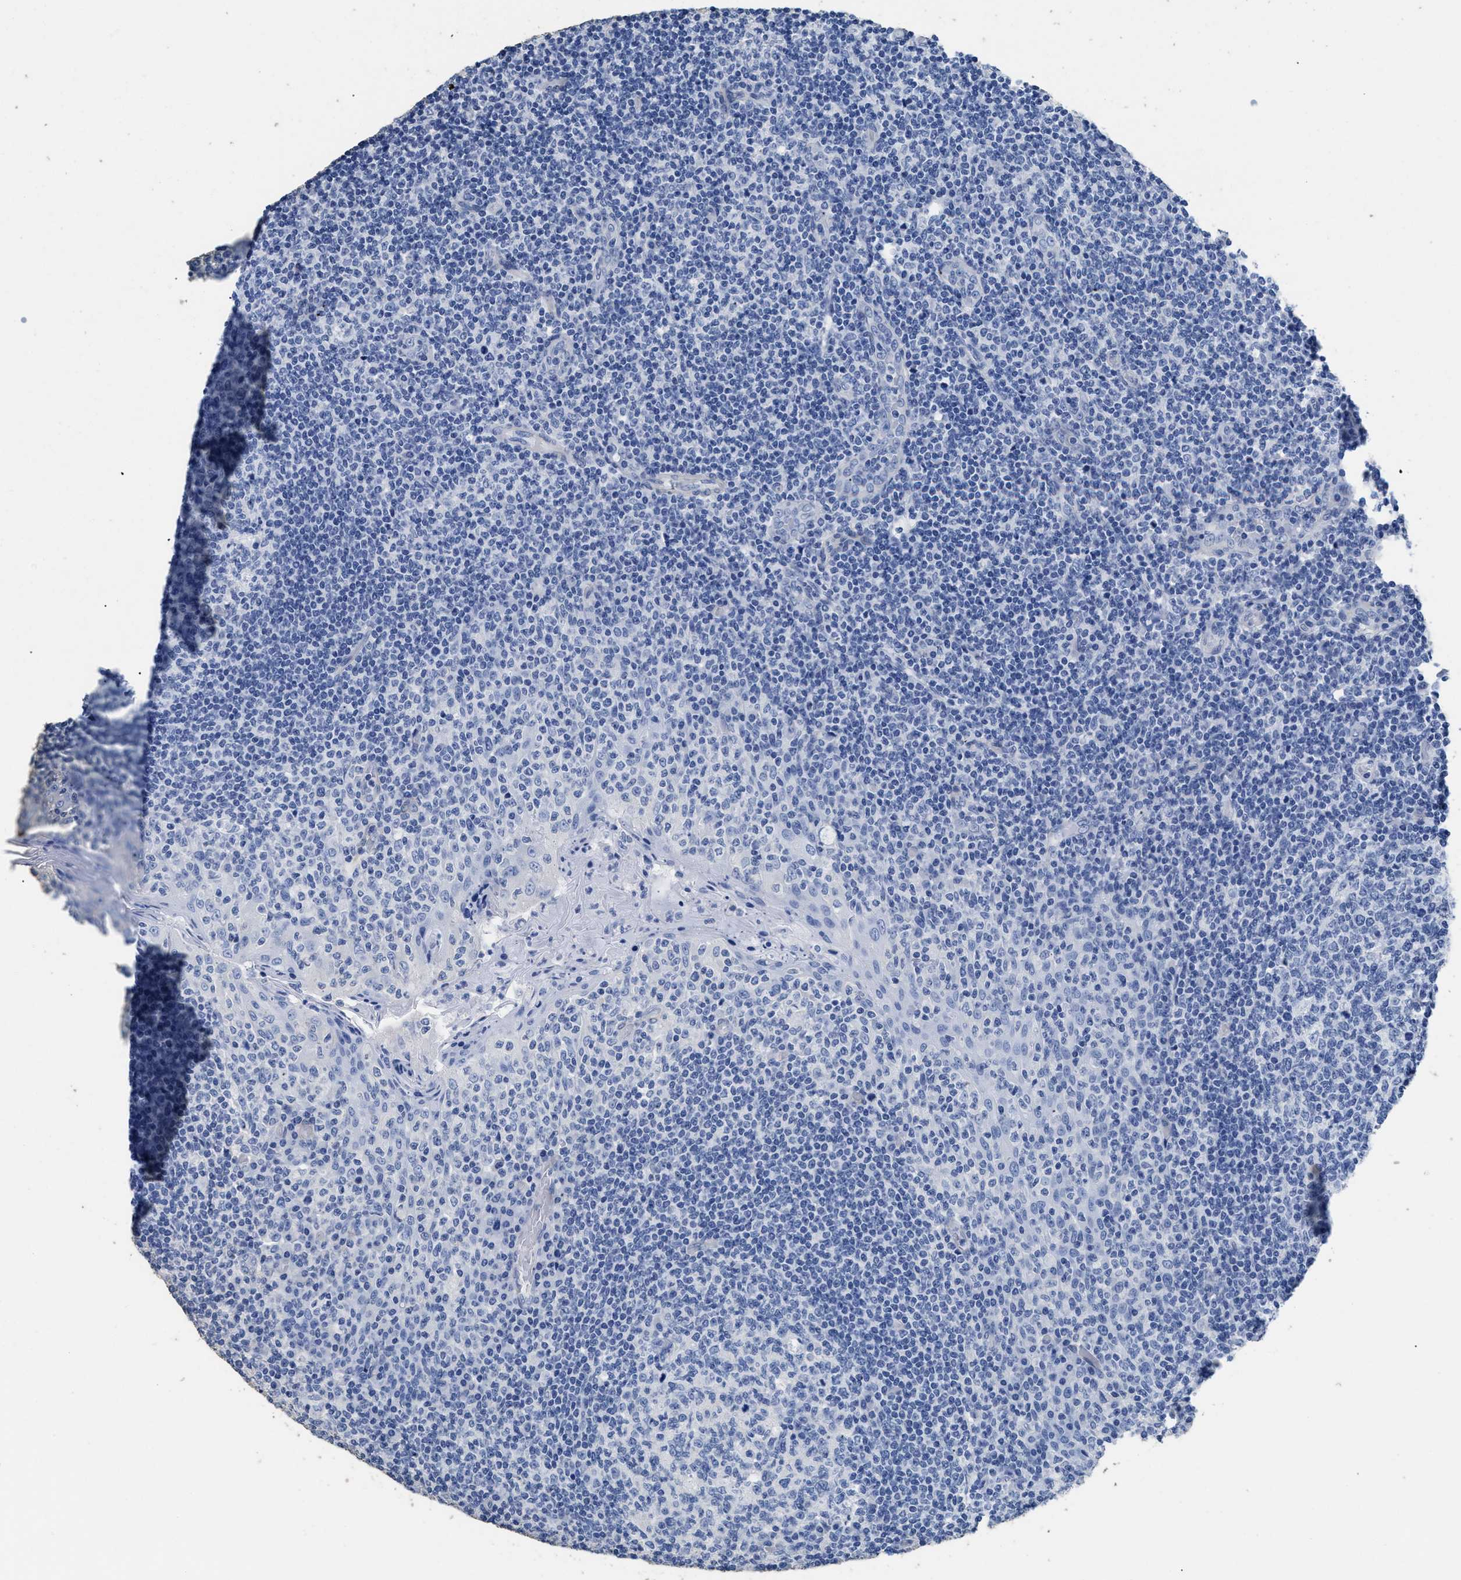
{"staining": {"intensity": "negative", "quantity": "none", "location": "none"}, "tissue": "tonsil", "cell_type": "Germinal center cells", "image_type": "normal", "snomed": [{"axis": "morphology", "description": "Normal tissue, NOS"}, {"axis": "topography", "description": "Tonsil"}], "caption": "Immunohistochemistry micrograph of normal human tonsil stained for a protein (brown), which reveals no staining in germinal center cells.", "gene": "DLC1", "patient": {"sex": "female", "age": 19}}